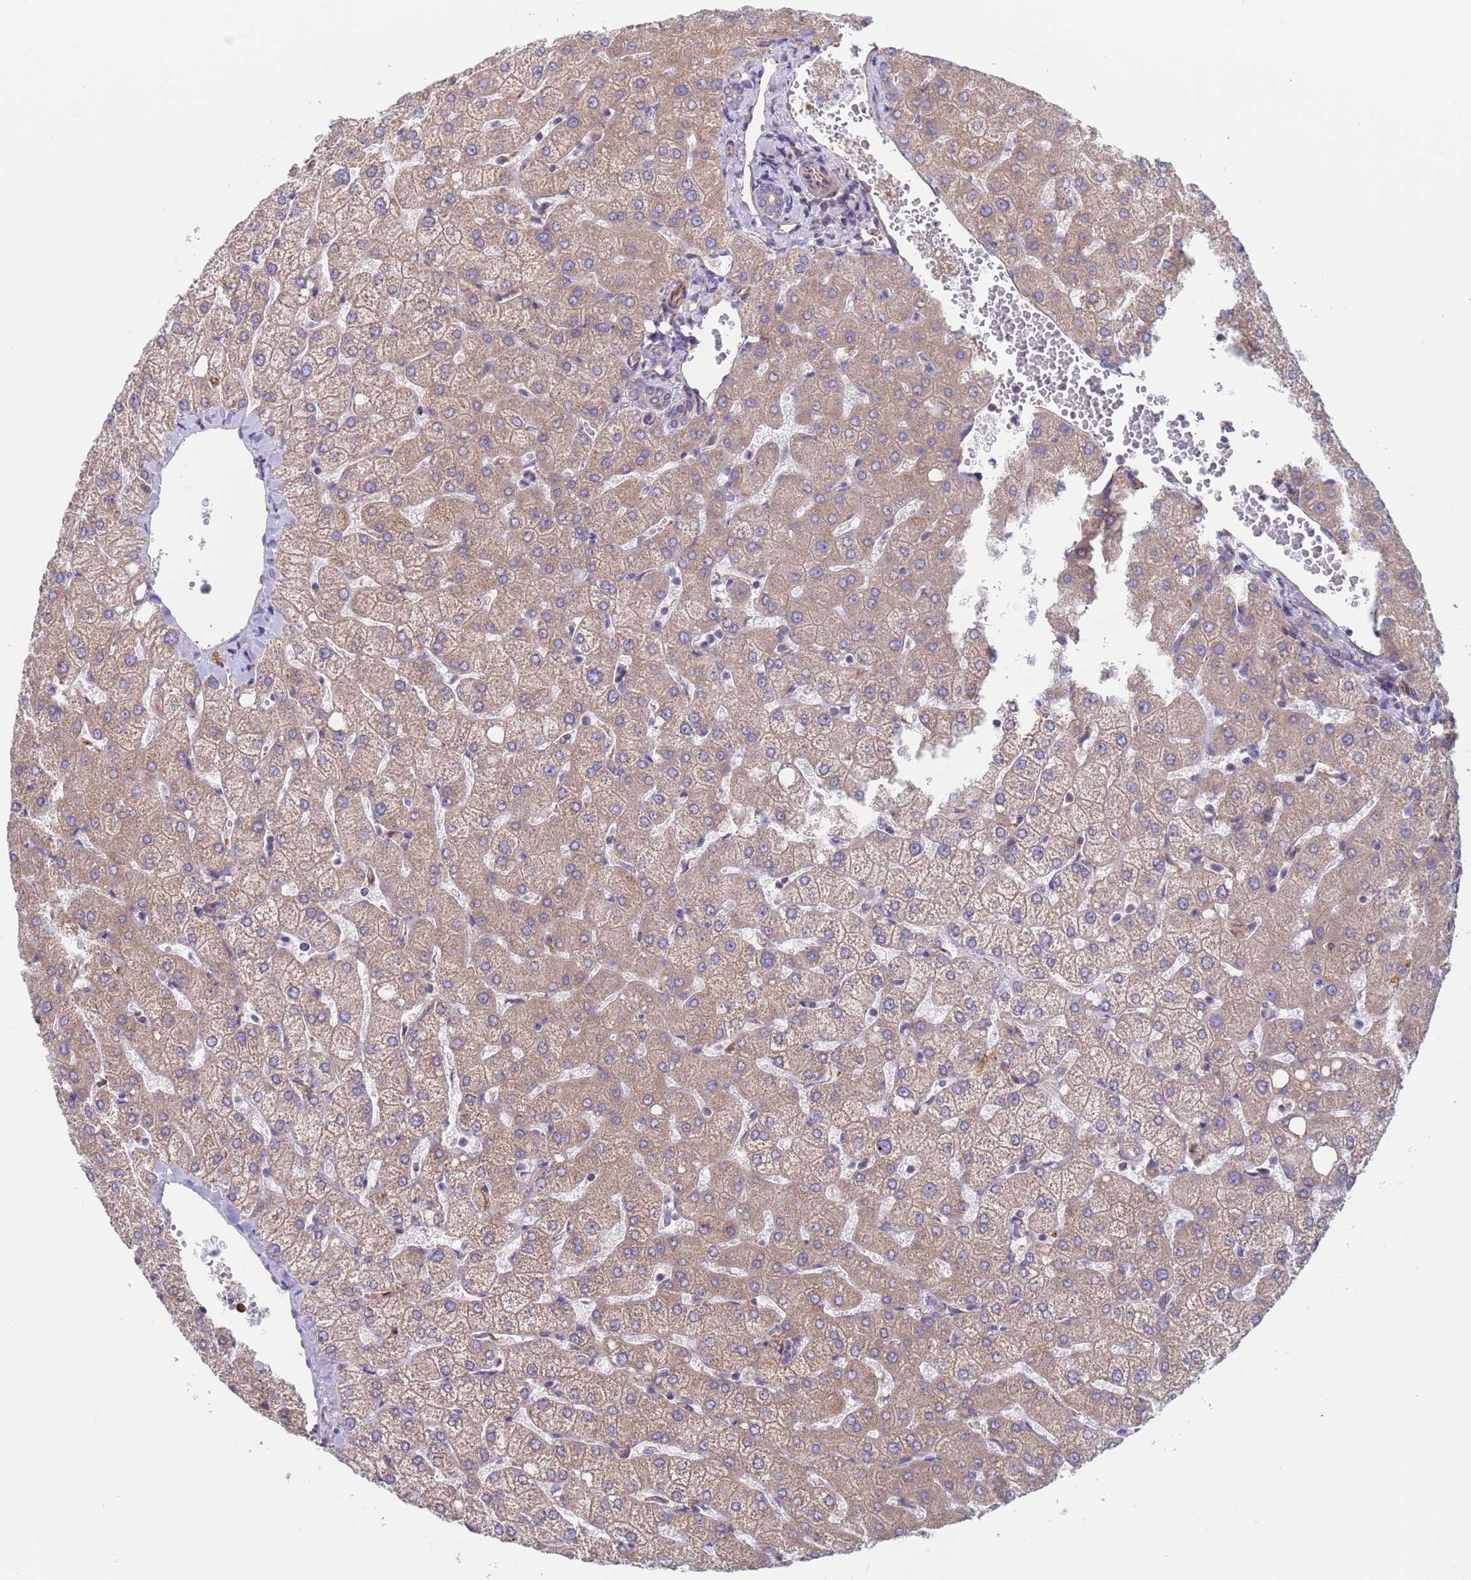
{"staining": {"intensity": "weak", "quantity": "25%-75%", "location": "cytoplasmic/membranous"}, "tissue": "liver", "cell_type": "Cholangiocytes", "image_type": "normal", "snomed": [{"axis": "morphology", "description": "Normal tissue, NOS"}, {"axis": "topography", "description": "Liver"}], "caption": "Brown immunohistochemical staining in normal liver demonstrates weak cytoplasmic/membranous positivity in about 25%-75% of cholangiocytes.", "gene": "NUDT12", "patient": {"sex": "female", "age": 54}}